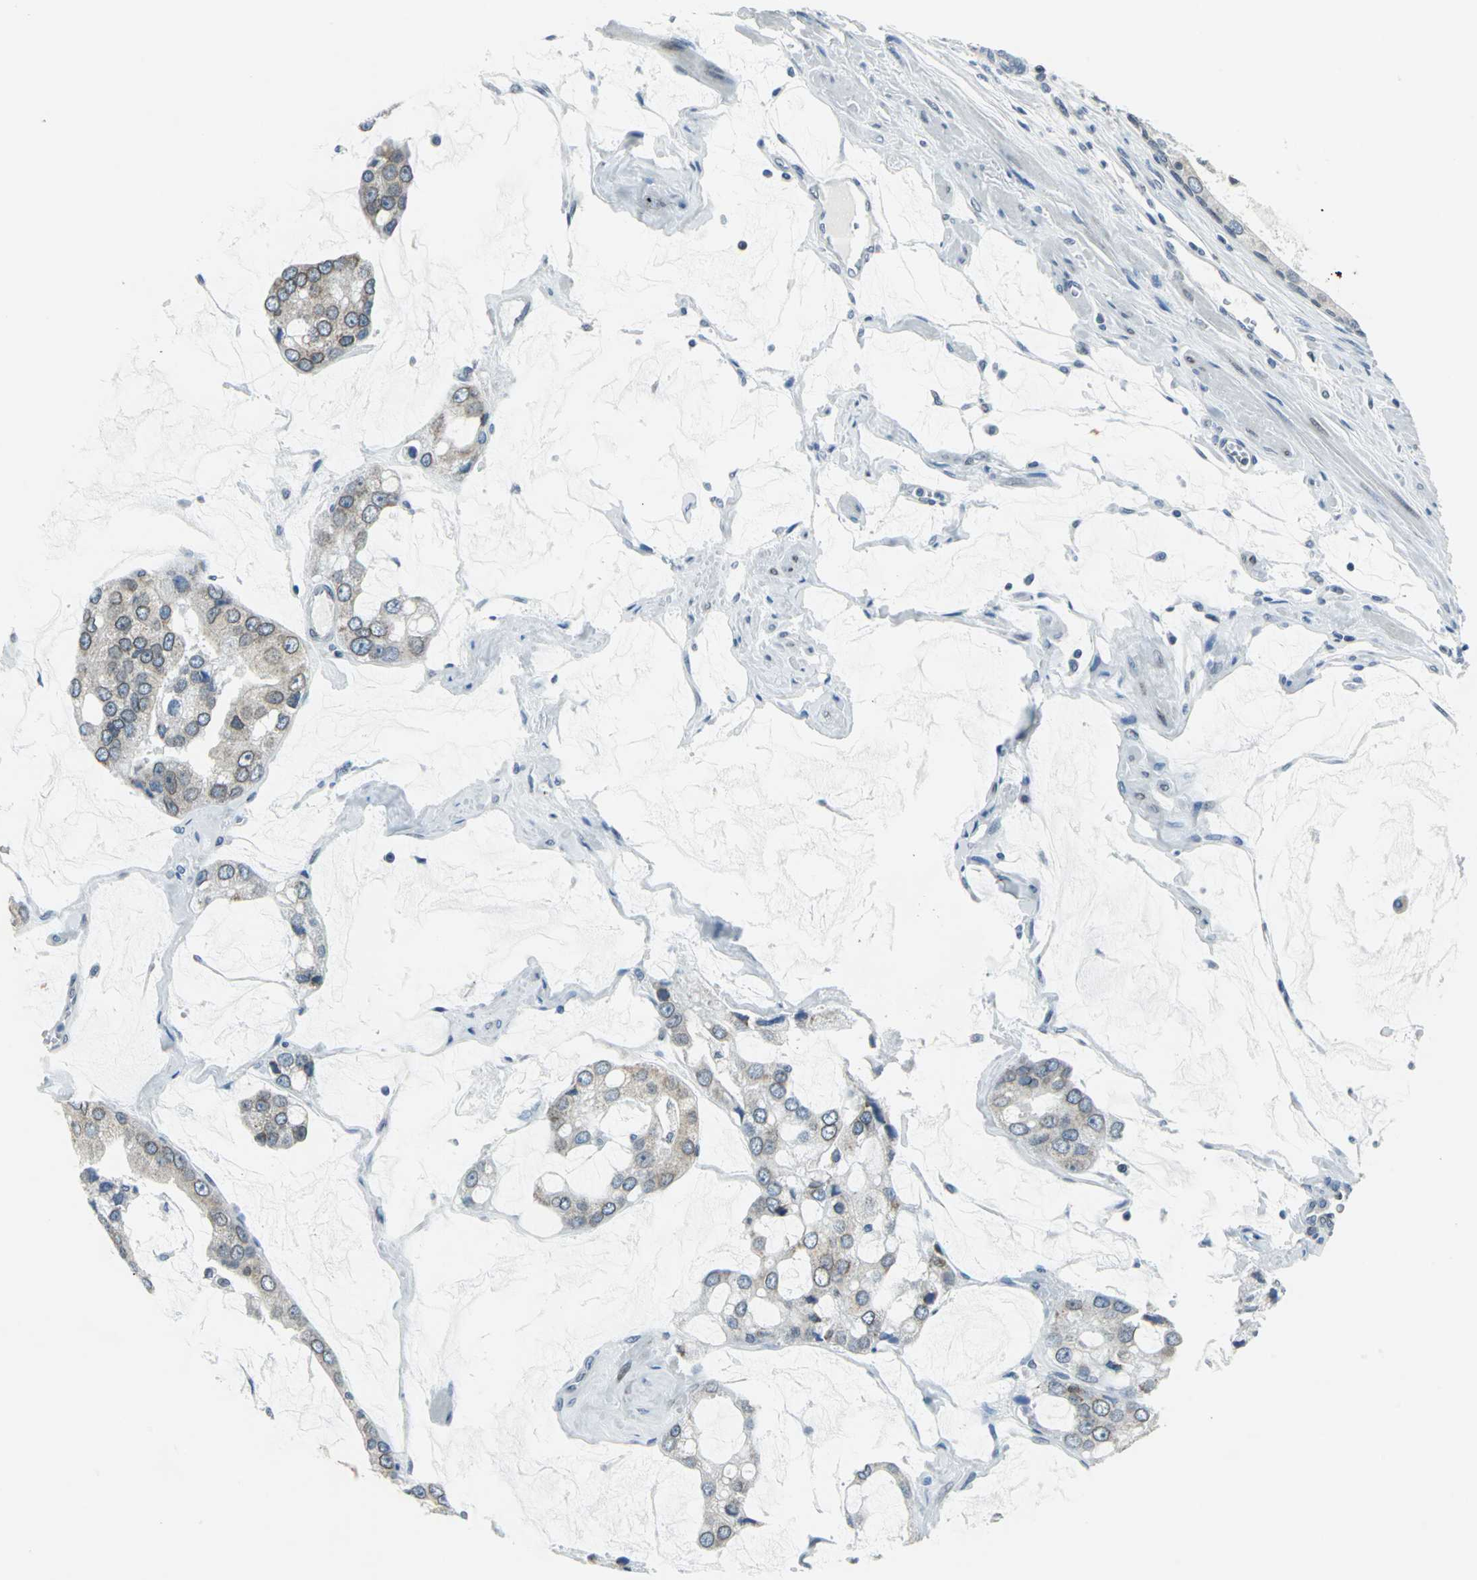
{"staining": {"intensity": "weak", "quantity": "25%-75%", "location": "cytoplasmic/membranous,nuclear"}, "tissue": "prostate cancer", "cell_type": "Tumor cells", "image_type": "cancer", "snomed": [{"axis": "morphology", "description": "Adenocarcinoma, High grade"}, {"axis": "topography", "description": "Prostate"}], "caption": "Tumor cells reveal weak cytoplasmic/membranous and nuclear expression in approximately 25%-75% of cells in prostate cancer. The staining was performed using DAB, with brown indicating positive protein expression. Nuclei are stained blue with hematoxylin.", "gene": "SNUPN", "patient": {"sex": "male", "age": 67}}